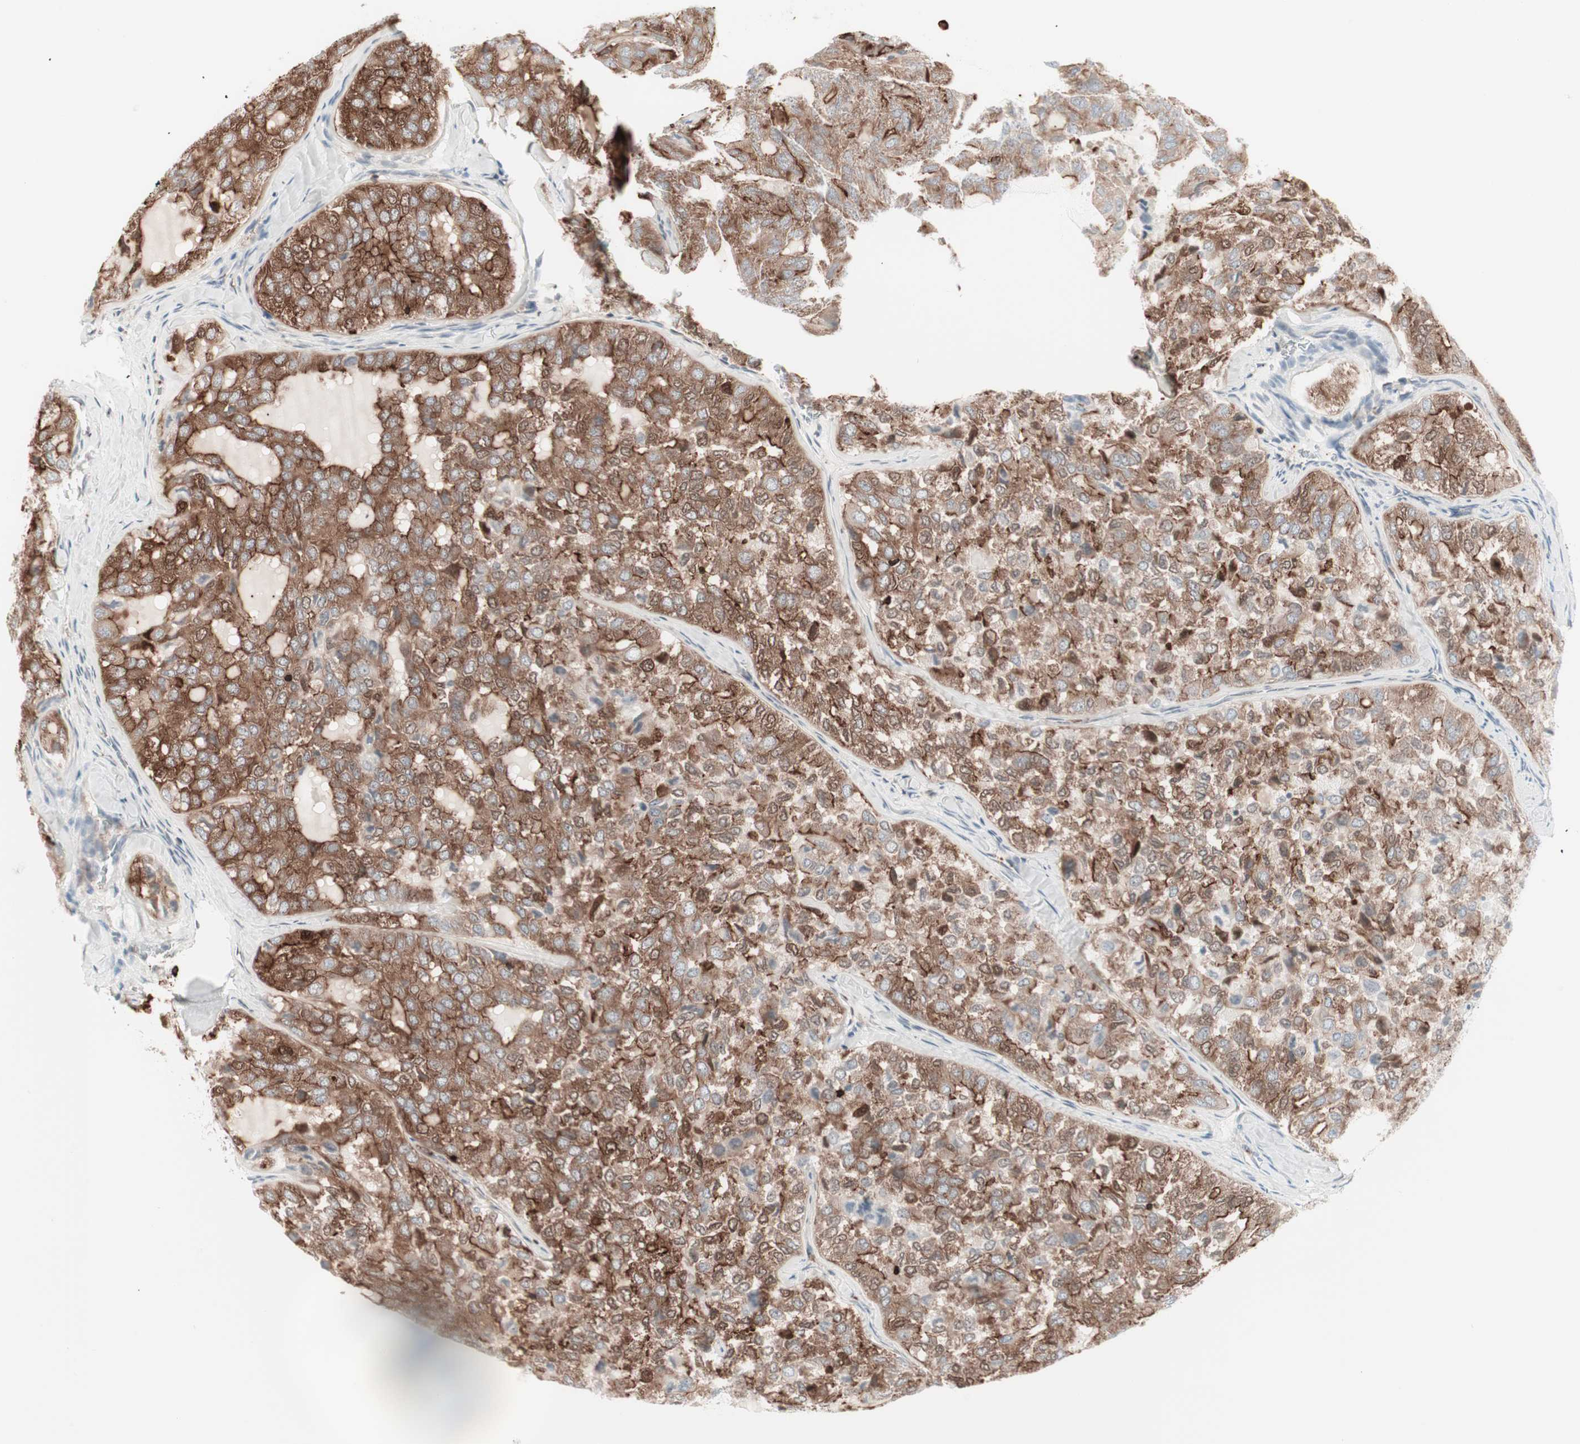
{"staining": {"intensity": "strong", "quantity": ">75%", "location": "cytoplasmic/membranous"}, "tissue": "thyroid cancer", "cell_type": "Tumor cells", "image_type": "cancer", "snomed": [{"axis": "morphology", "description": "Follicular adenoma carcinoma, NOS"}, {"axis": "topography", "description": "Thyroid gland"}], "caption": "This image exhibits immunohistochemistry staining of follicular adenoma carcinoma (thyroid), with high strong cytoplasmic/membranous staining in about >75% of tumor cells.", "gene": "TCP11L1", "patient": {"sex": "male", "age": 75}}